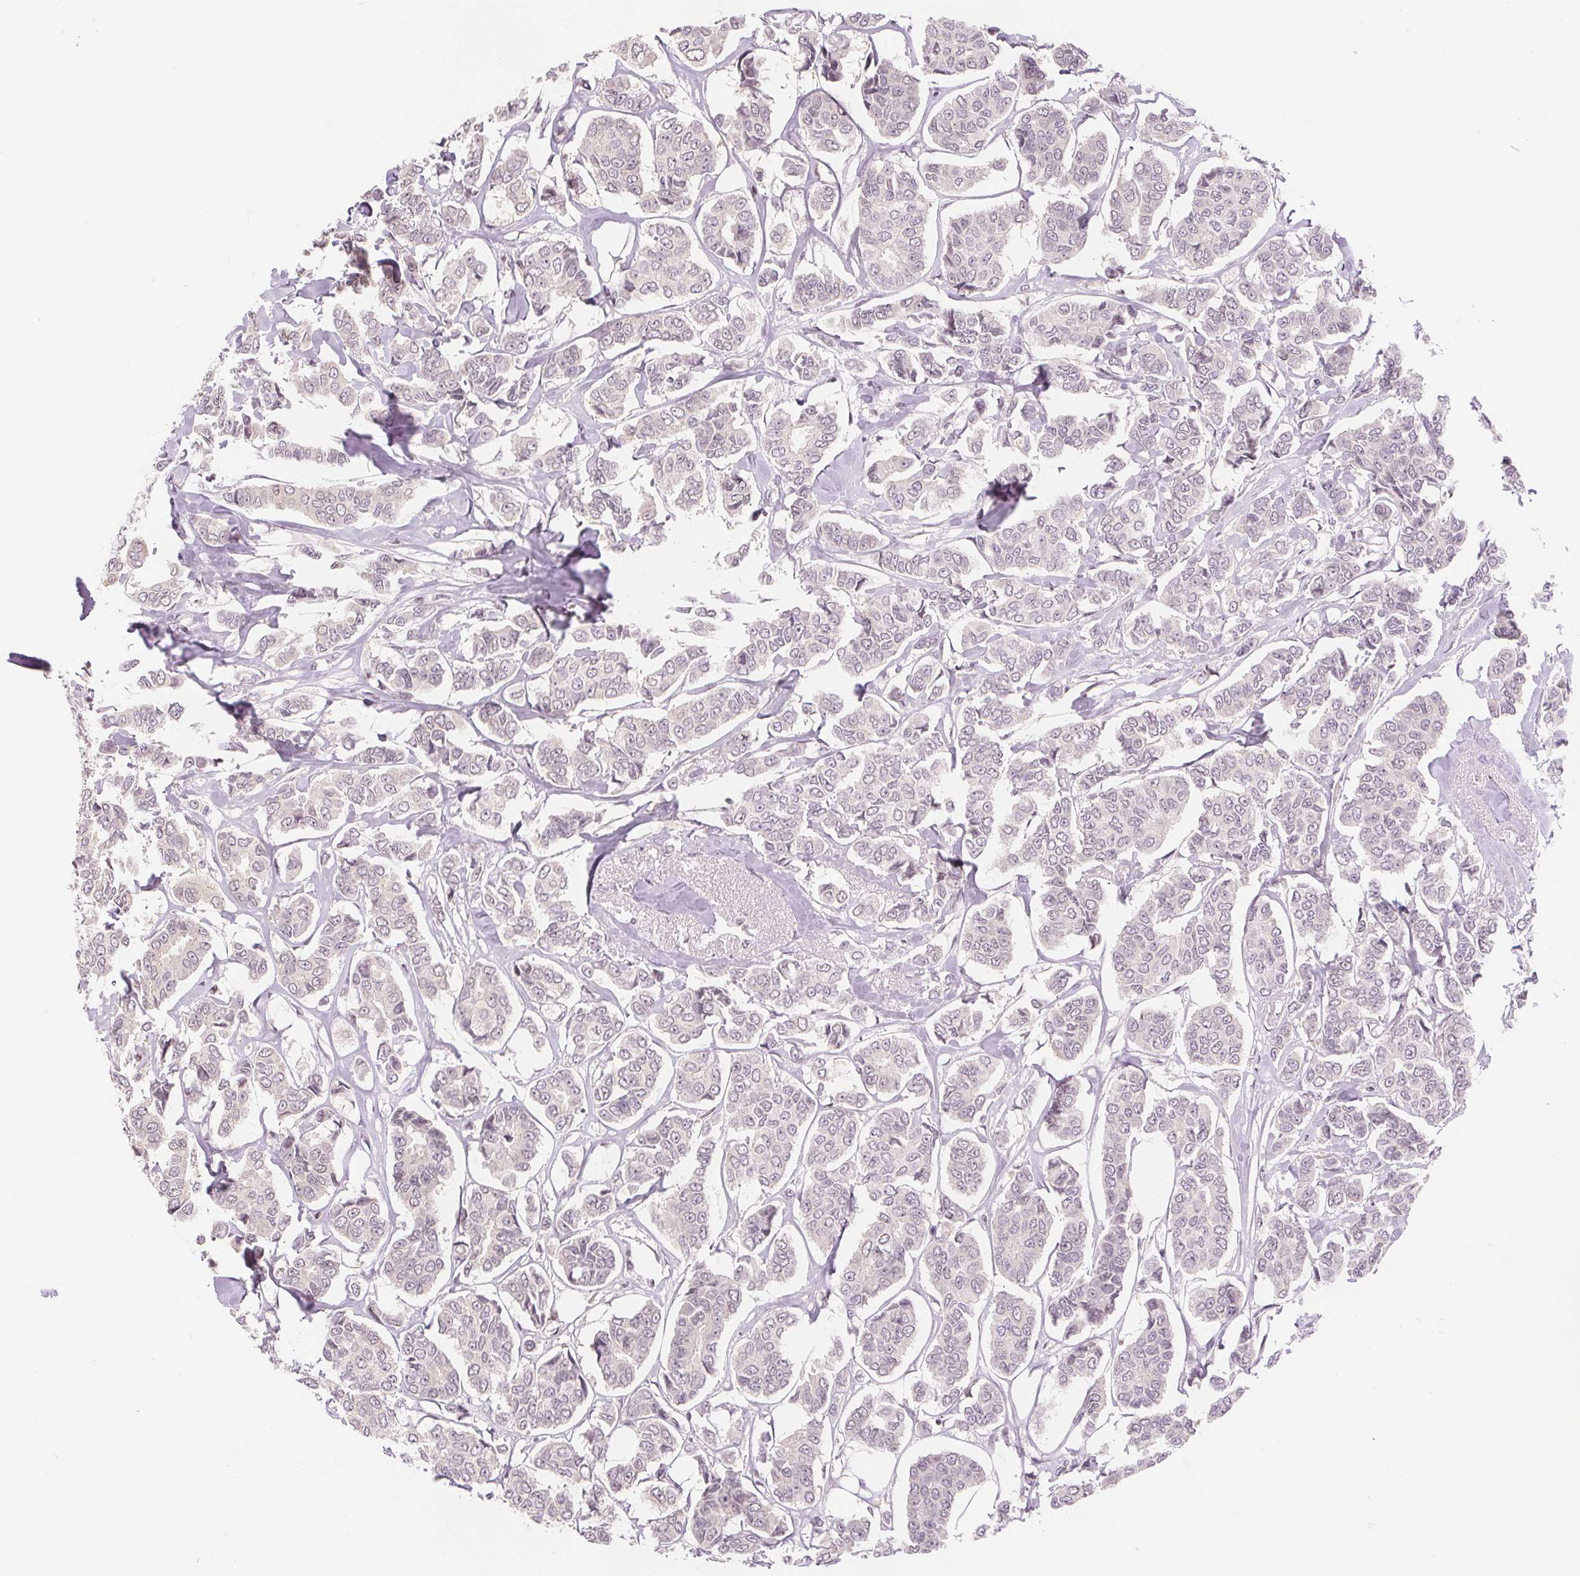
{"staining": {"intensity": "negative", "quantity": "none", "location": "none"}, "tissue": "breast cancer", "cell_type": "Tumor cells", "image_type": "cancer", "snomed": [{"axis": "morphology", "description": "Duct carcinoma"}, {"axis": "topography", "description": "Breast"}], "caption": "High power microscopy image of an immunohistochemistry image of infiltrating ductal carcinoma (breast), revealing no significant staining in tumor cells.", "gene": "DEK", "patient": {"sex": "female", "age": 94}}